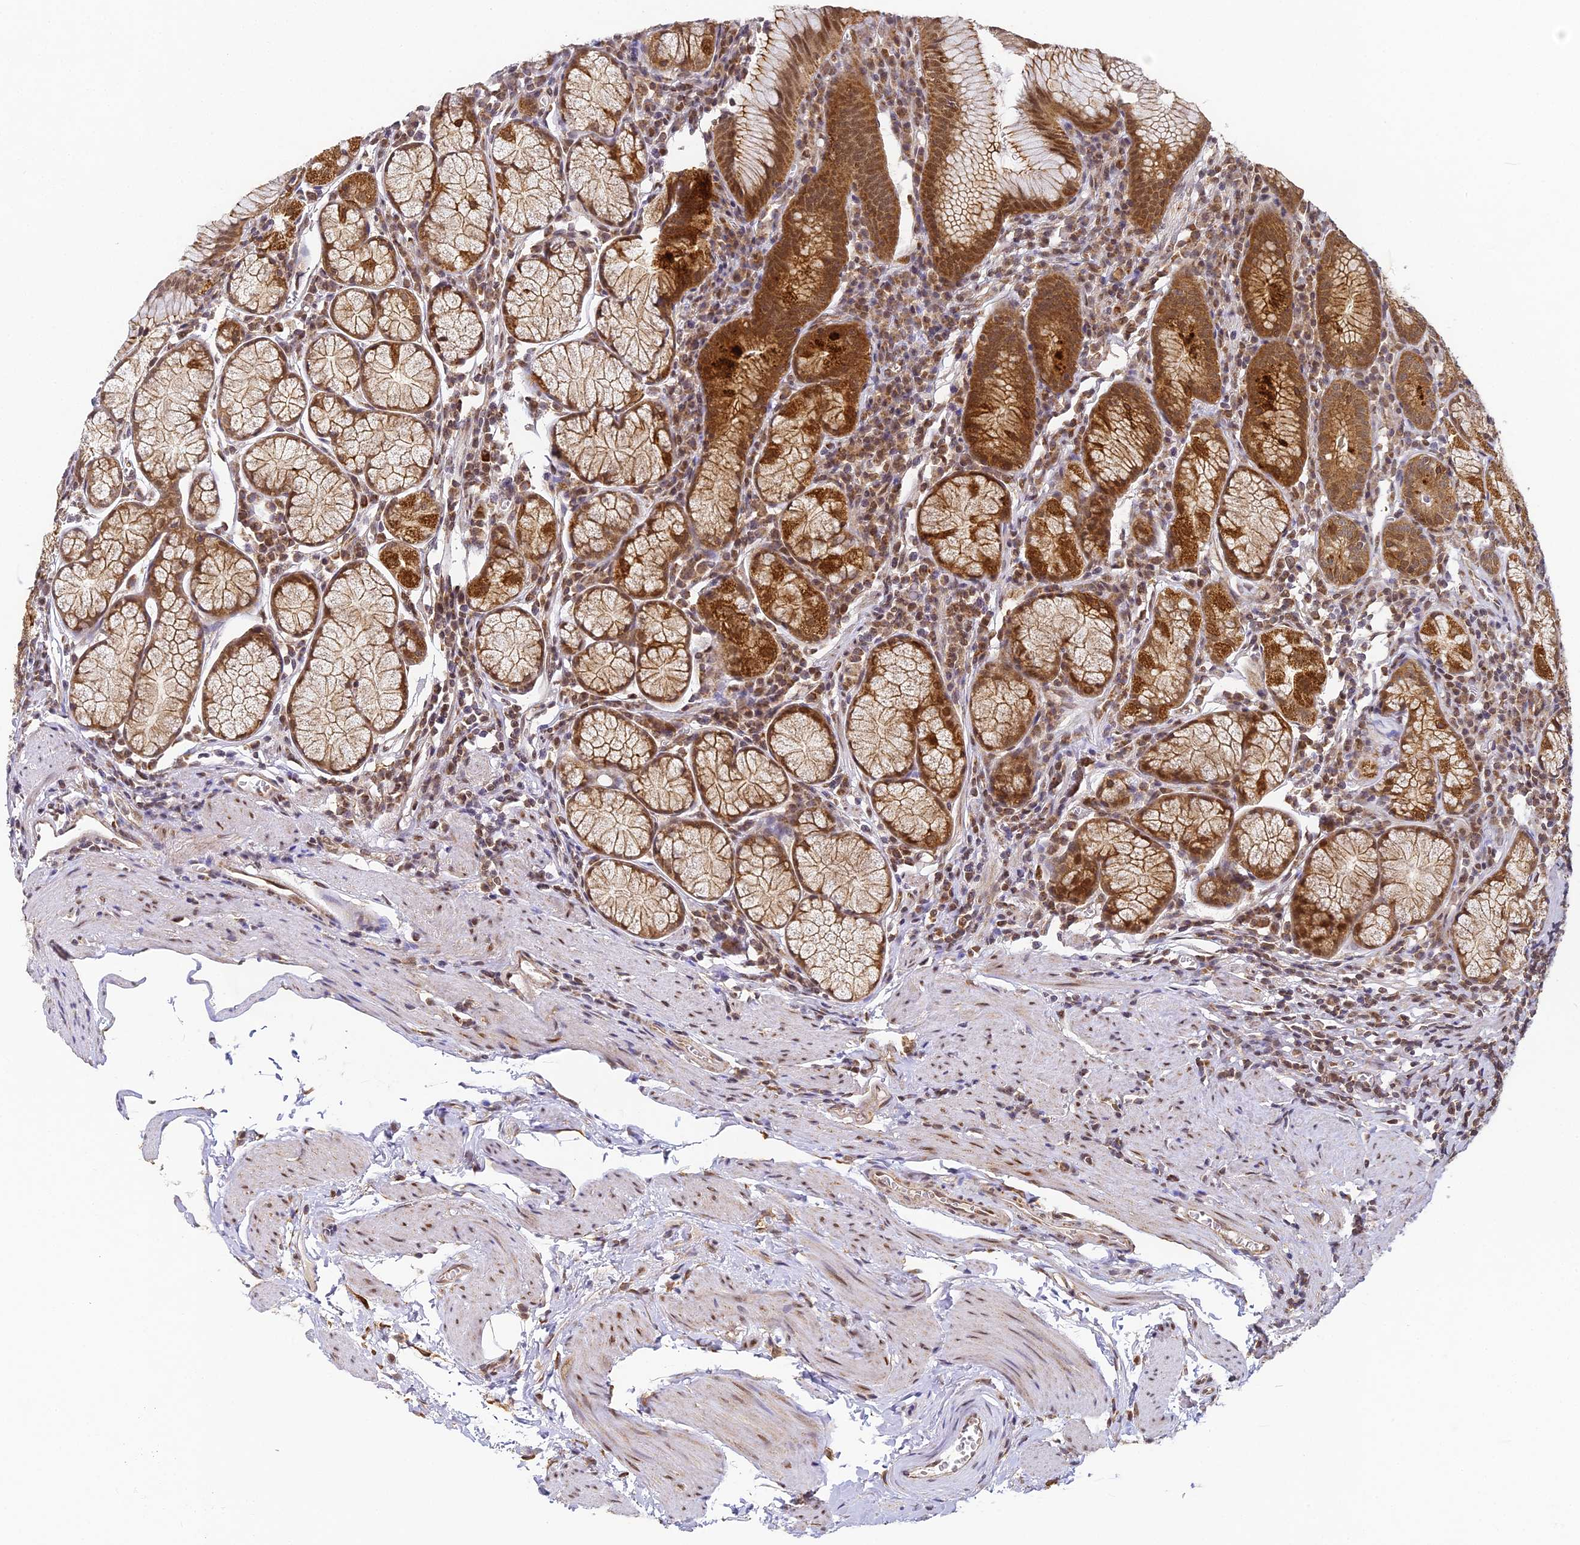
{"staining": {"intensity": "strong", "quantity": ">75%", "location": "cytoplasmic/membranous,nuclear"}, "tissue": "stomach", "cell_type": "Glandular cells", "image_type": "normal", "snomed": [{"axis": "morphology", "description": "Normal tissue, NOS"}, {"axis": "topography", "description": "Stomach"}], "caption": "Strong cytoplasmic/membranous,nuclear protein expression is present in approximately >75% of glandular cells in stomach.", "gene": "DNAAF10", "patient": {"sex": "male", "age": 55}}